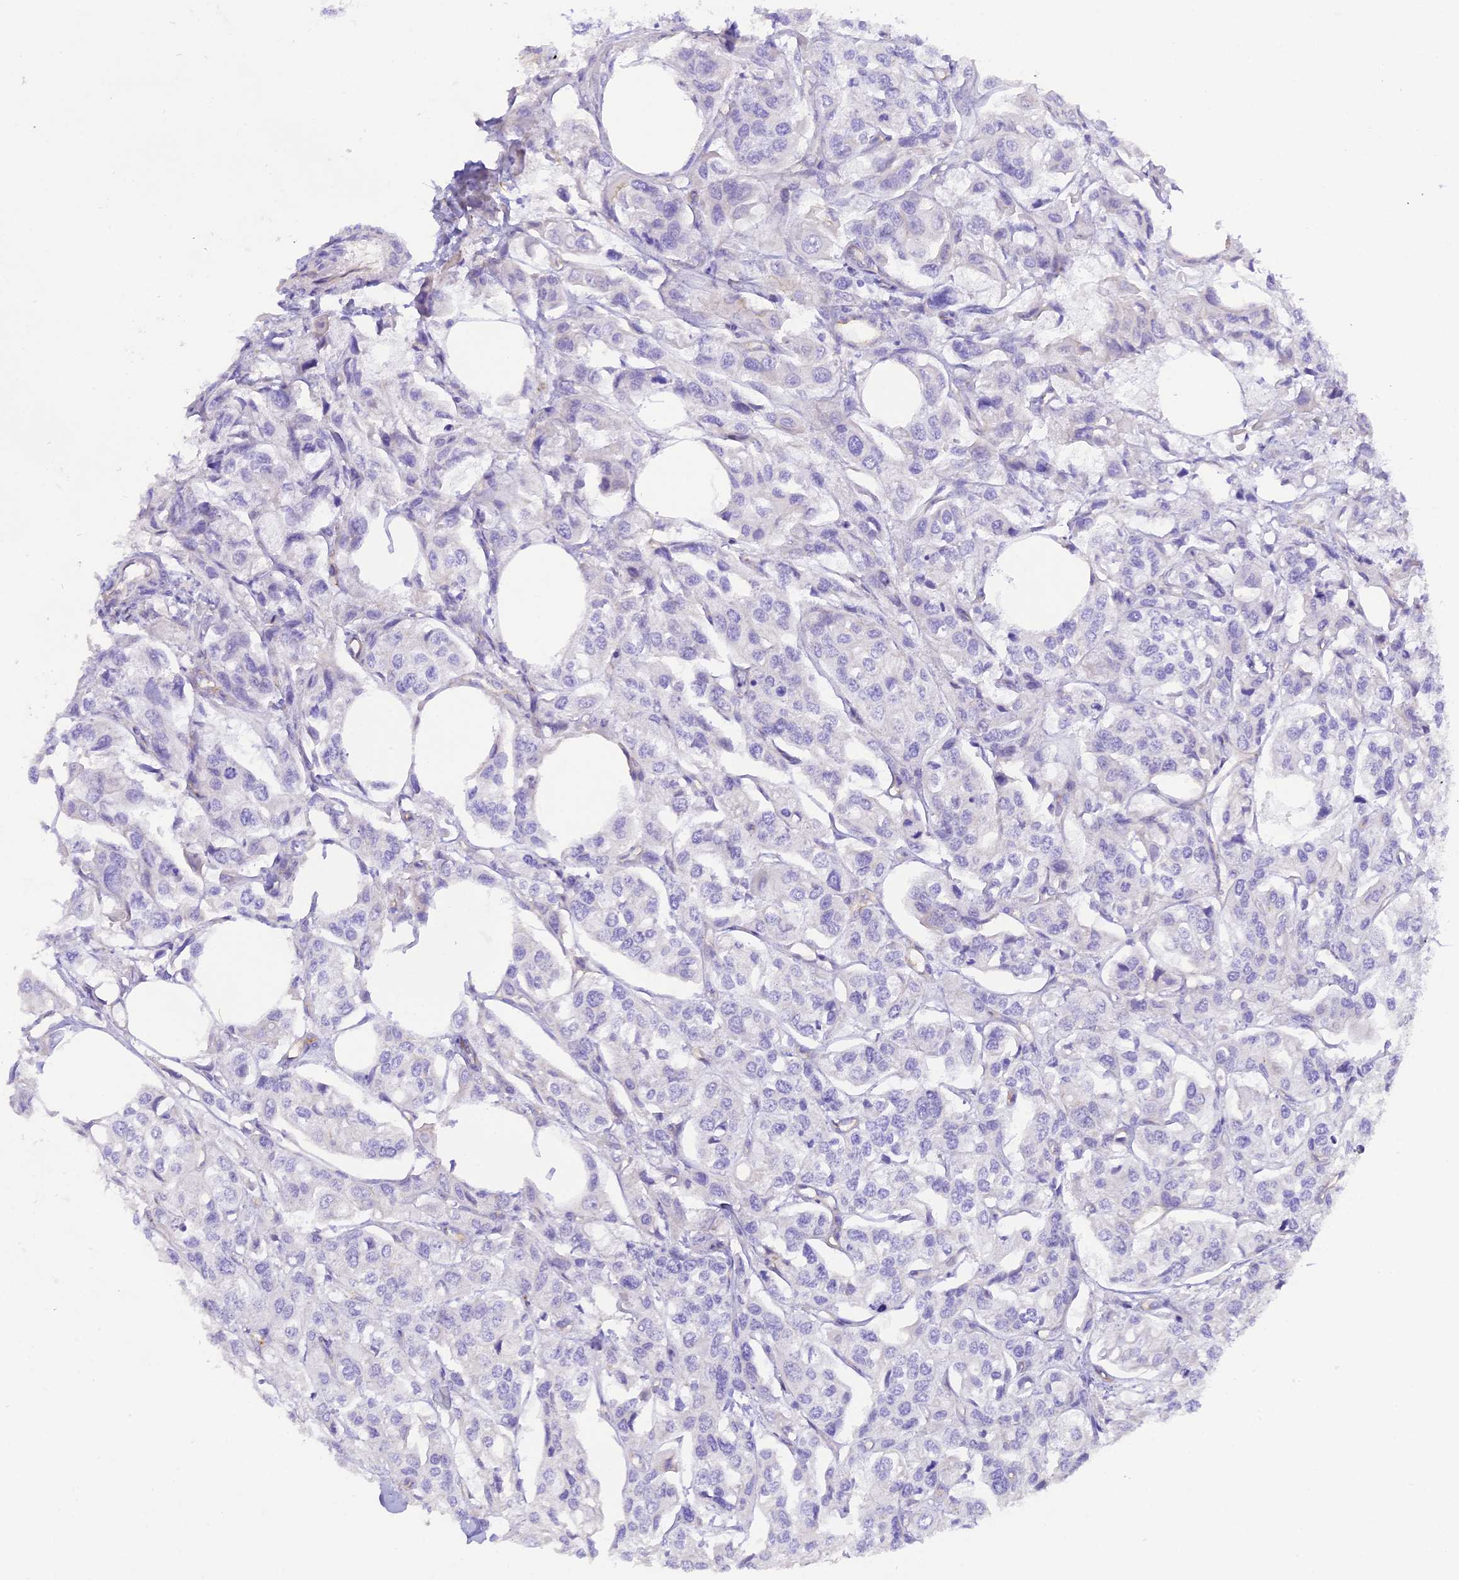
{"staining": {"intensity": "negative", "quantity": "none", "location": "none"}, "tissue": "urothelial cancer", "cell_type": "Tumor cells", "image_type": "cancer", "snomed": [{"axis": "morphology", "description": "Urothelial carcinoma, High grade"}, {"axis": "topography", "description": "Urinary bladder"}], "caption": "Urothelial carcinoma (high-grade) was stained to show a protein in brown. There is no significant positivity in tumor cells.", "gene": "FAM193A", "patient": {"sex": "male", "age": 67}}